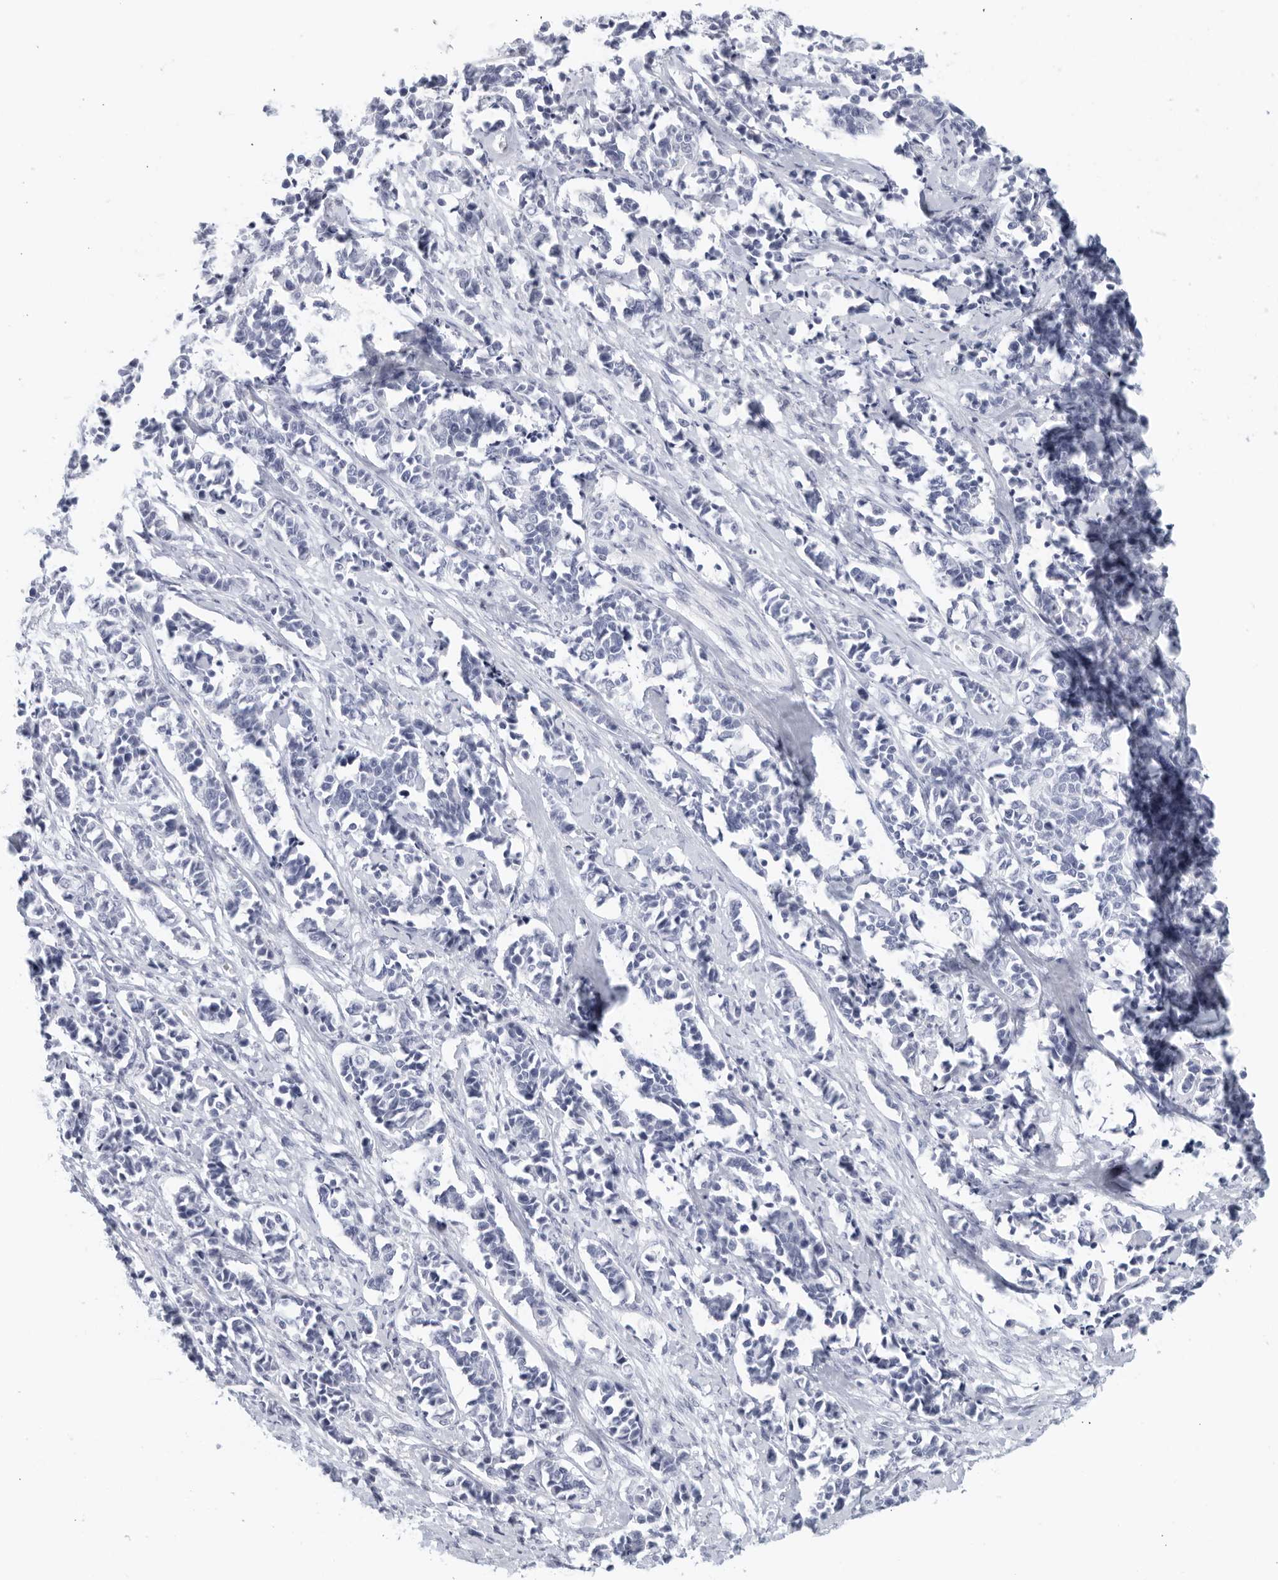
{"staining": {"intensity": "negative", "quantity": "none", "location": "none"}, "tissue": "cervical cancer", "cell_type": "Tumor cells", "image_type": "cancer", "snomed": [{"axis": "morphology", "description": "Normal tissue, NOS"}, {"axis": "morphology", "description": "Squamous cell carcinoma, NOS"}, {"axis": "topography", "description": "Cervix"}], "caption": "Cervical squamous cell carcinoma stained for a protein using immunohistochemistry displays no expression tumor cells.", "gene": "FGG", "patient": {"sex": "female", "age": 35}}